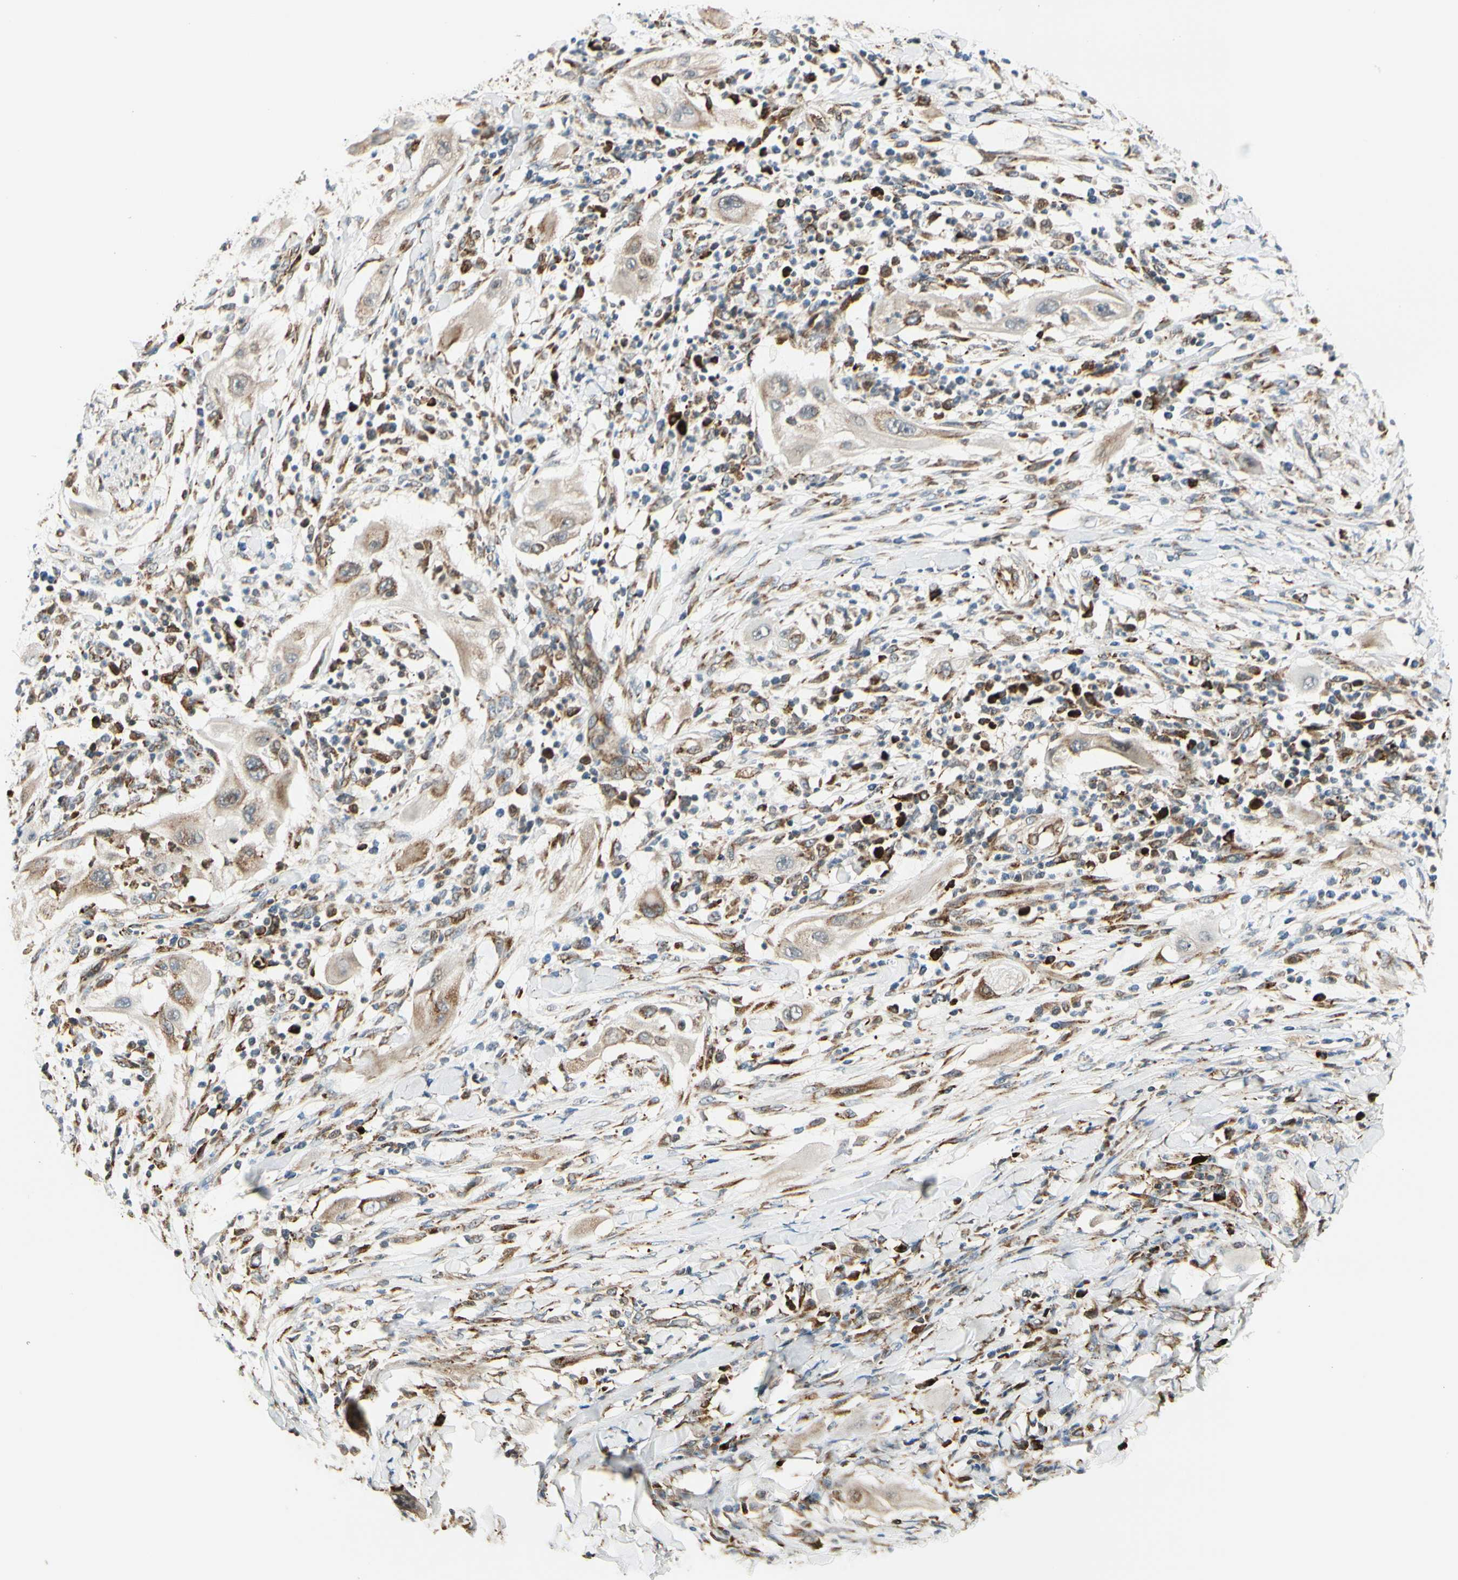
{"staining": {"intensity": "moderate", "quantity": ">75%", "location": "cytoplasmic/membranous"}, "tissue": "lung cancer", "cell_type": "Tumor cells", "image_type": "cancer", "snomed": [{"axis": "morphology", "description": "Squamous cell carcinoma, NOS"}, {"axis": "topography", "description": "Lung"}], "caption": "Immunohistochemistry (IHC) image of lung cancer (squamous cell carcinoma) stained for a protein (brown), which shows medium levels of moderate cytoplasmic/membranous expression in about >75% of tumor cells.", "gene": "HSP90B1", "patient": {"sex": "female", "age": 47}}